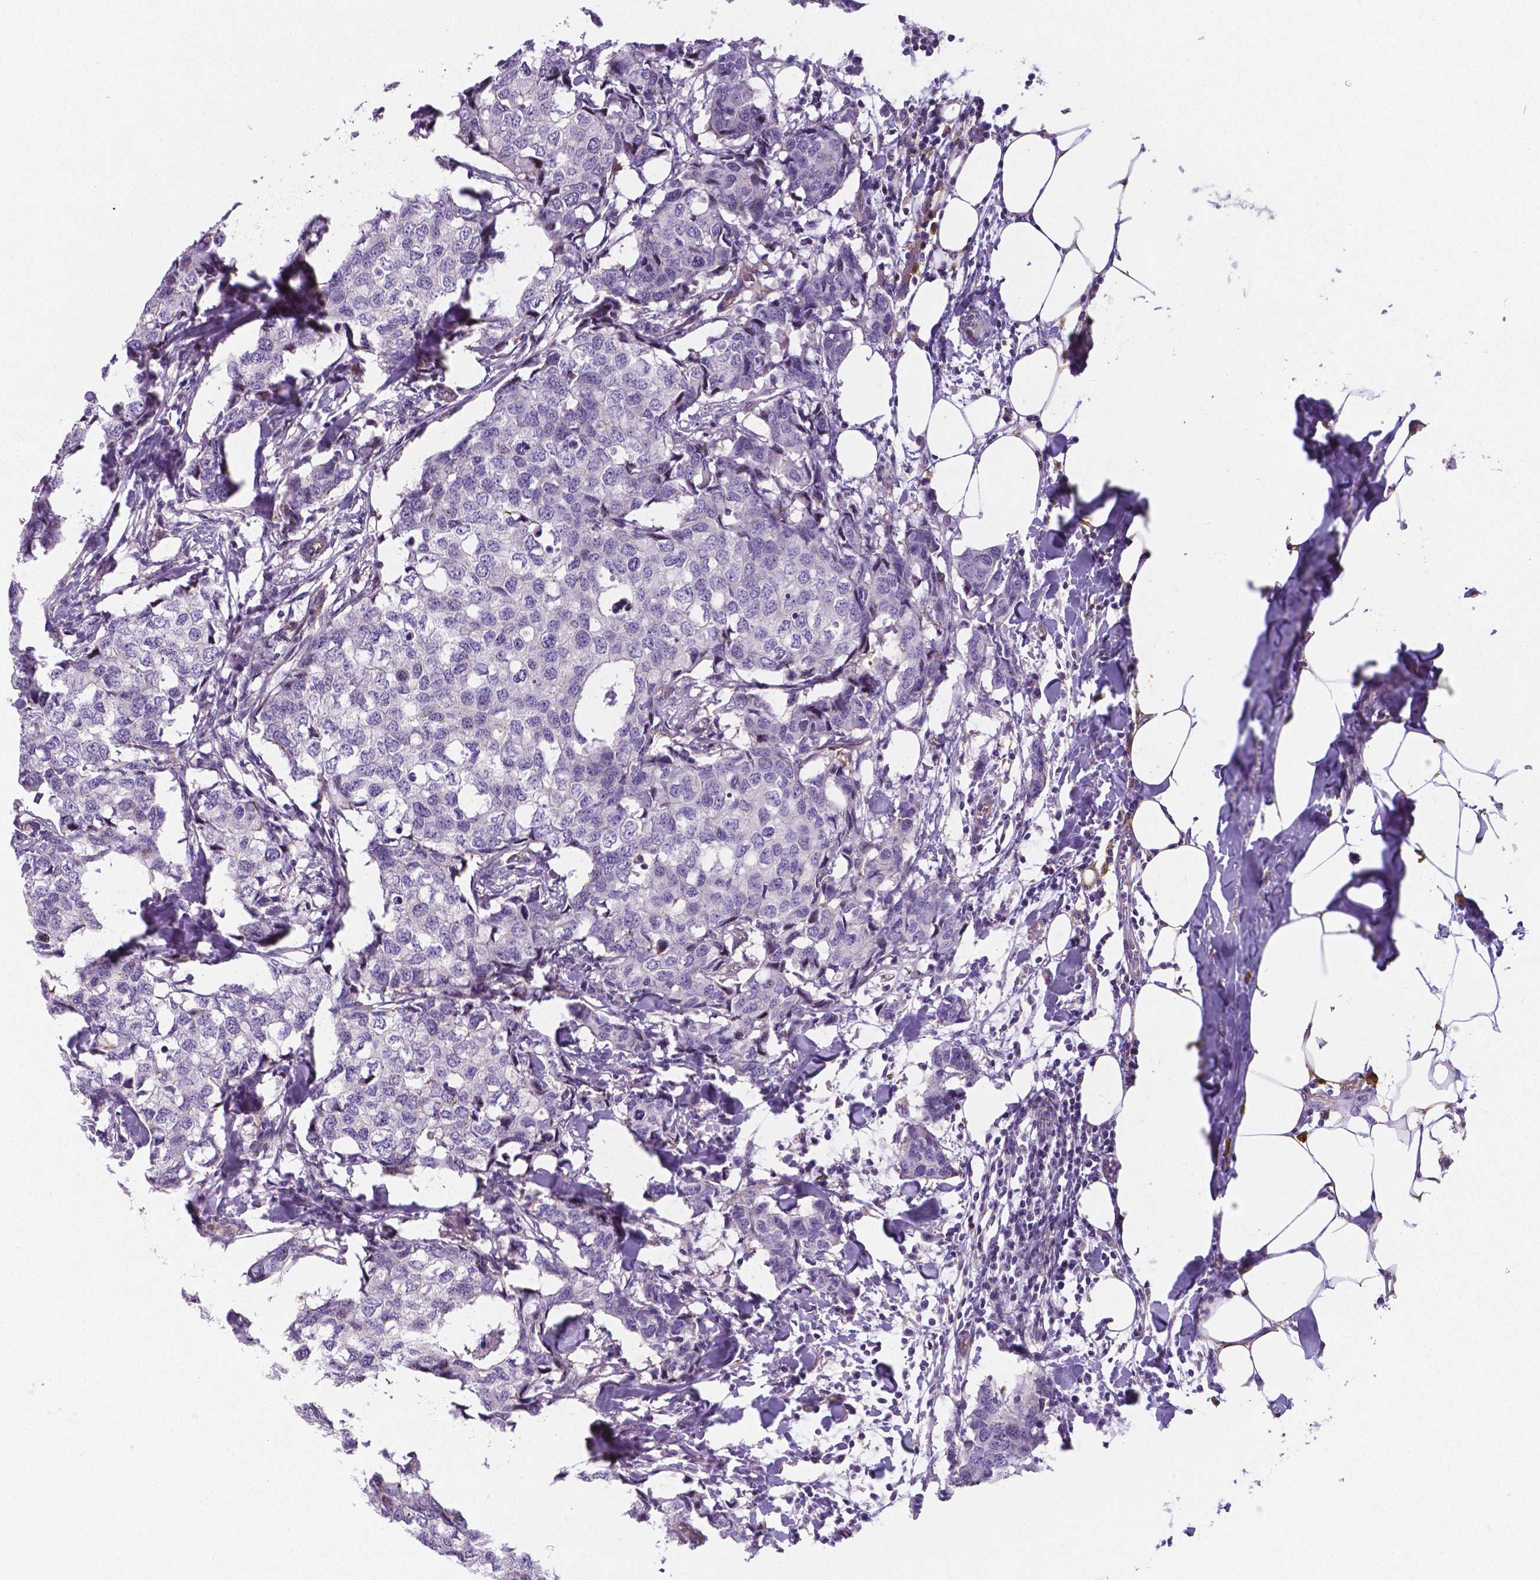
{"staining": {"intensity": "moderate", "quantity": "<25%", "location": "cytoplasmic/membranous"}, "tissue": "breast cancer", "cell_type": "Tumor cells", "image_type": "cancer", "snomed": [{"axis": "morphology", "description": "Duct carcinoma"}, {"axis": "topography", "description": "Breast"}], "caption": "Breast cancer (infiltrating ductal carcinoma) tissue displays moderate cytoplasmic/membranous positivity in about <25% of tumor cells, visualized by immunohistochemistry.", "gene": "CRMP1", "patient": {"sex": "female", "age": 27}}